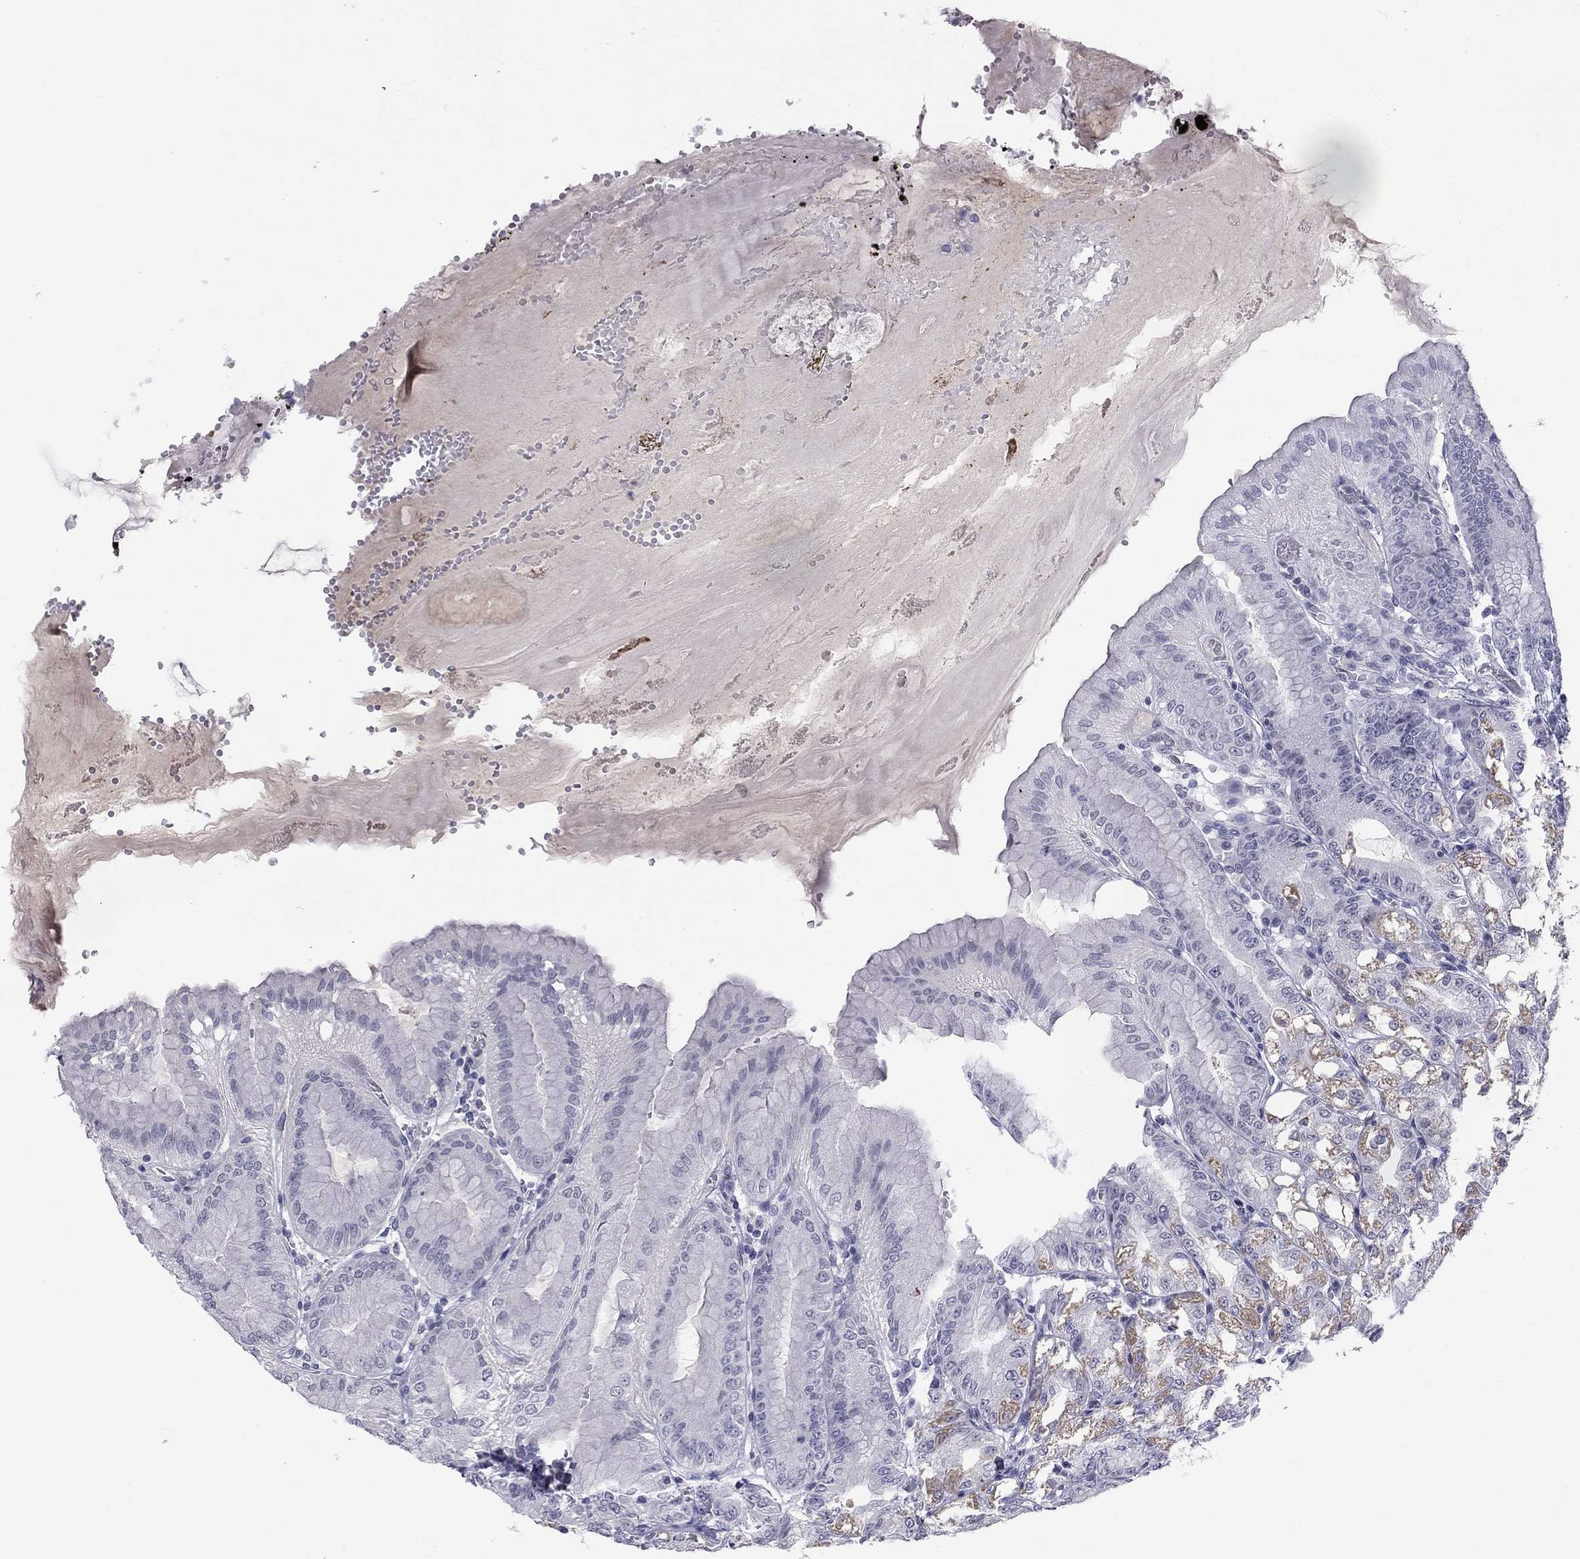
{"staining": {"intensity": "moderate", "quantity": "<25%", "location": "cytoplasmic/membranous"}, "tissue": "stomach", "cell_type": "Glandular cells", "image_type": "normal", "snomed": [{"axis": "morphology", "description": "Normal tissue, NOS"}, {"axis": "topography", "description": "Stomach"}], "caption": "Protein analysis of unremarkable stomach demonstrates moderate cytoplasmic/membranous positivity in approximately <25% of glandular cells.", "gene": "TFAP2B", "patient": {"sex": "male", "age": 71}}